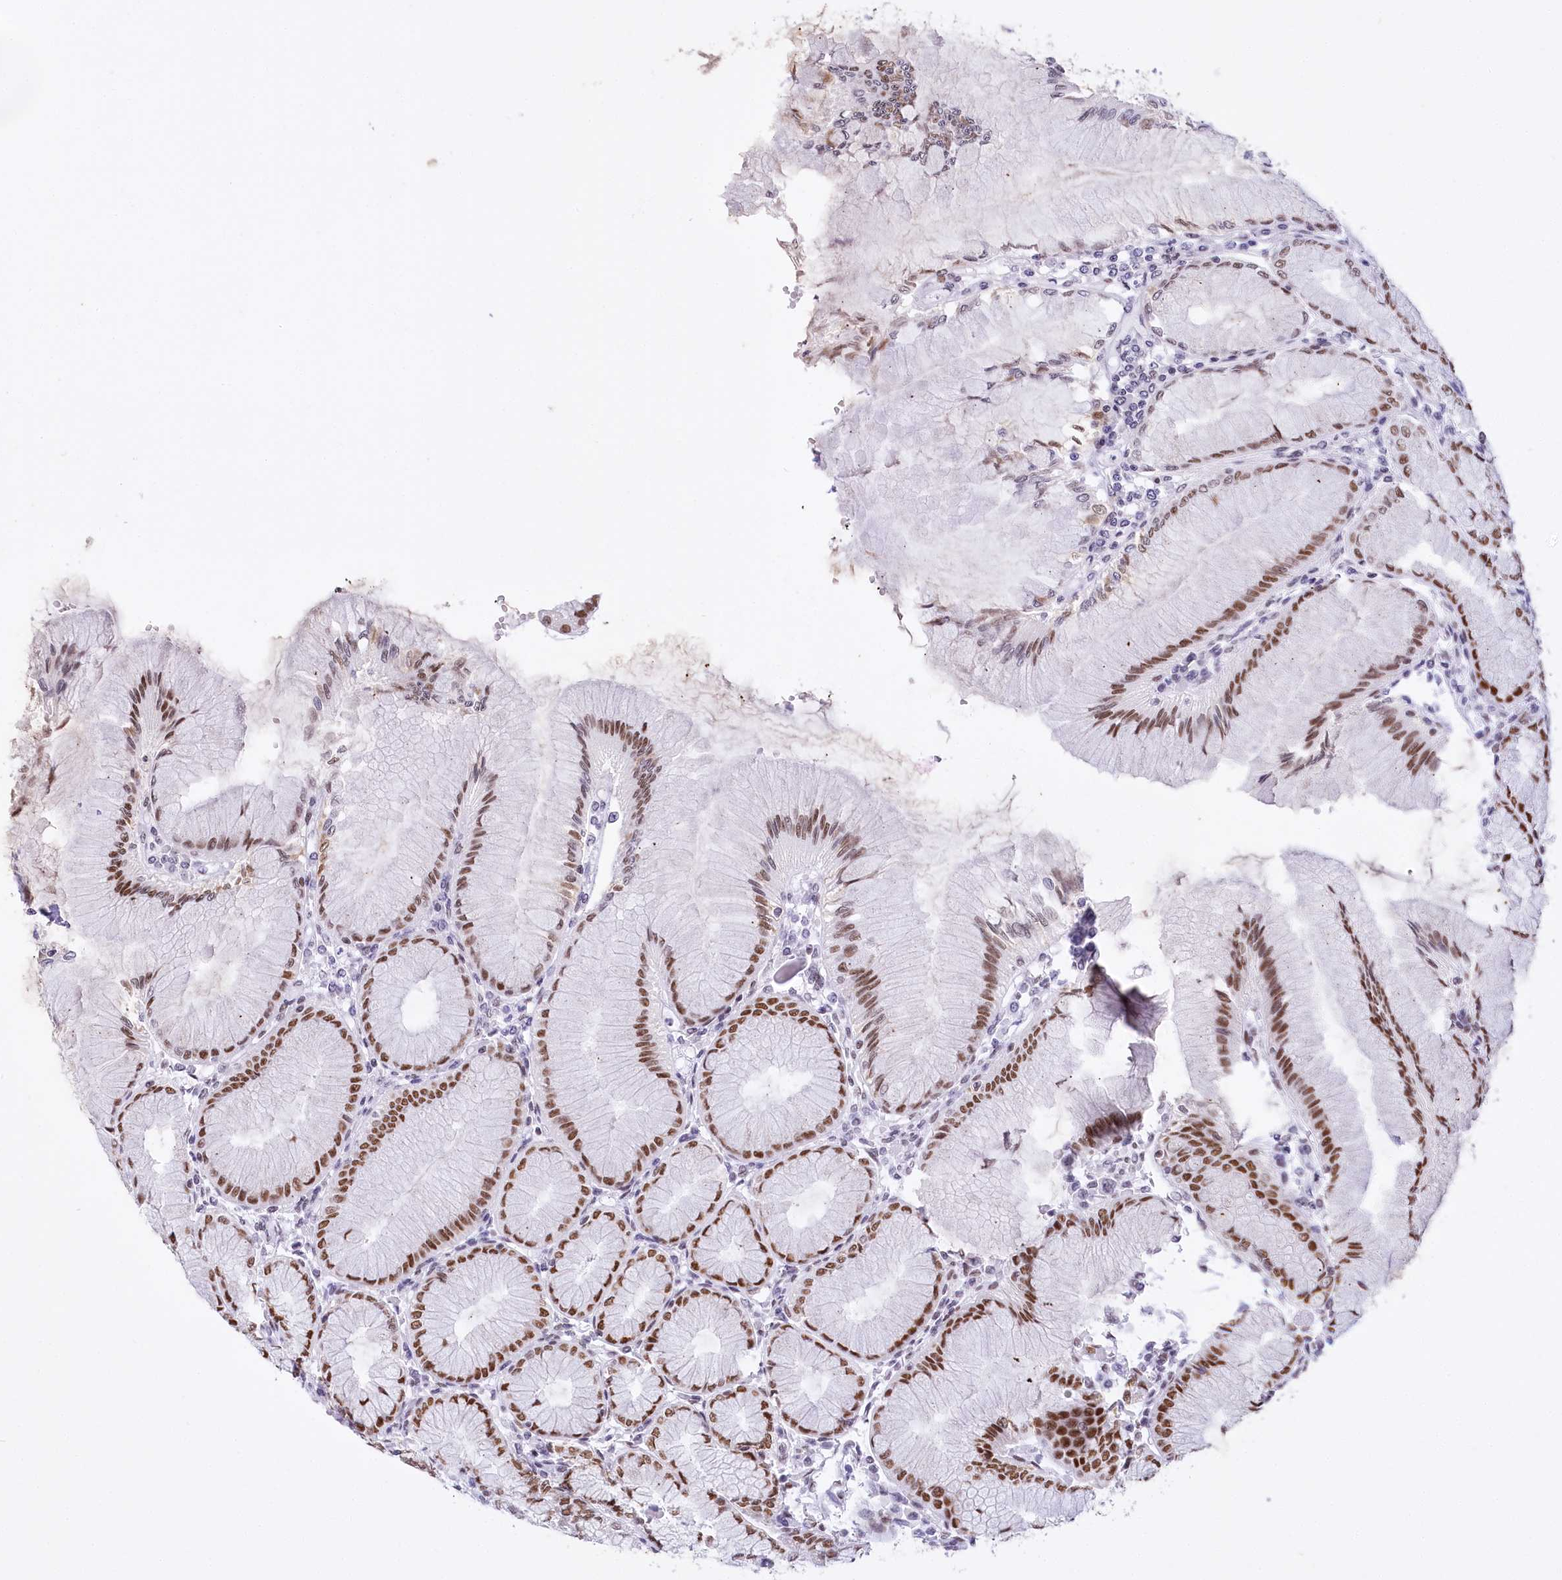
{"staining": {"intensity": "strong", "quantity": ">75%", "location": "nuclear"}, "tissue": "stomach", "cell_type": "Glandular cells", "image_type": "normal", "snomed": [{"axis": "morphology", "description": "Normal tissue, NOS"}, {"axis": "topography", "description": "Stomach"}], "caption": "Protein expression by immunohistochemistry displays strong nuclear positivity in about >75% of glandular cells in normal stomach.", "gene": "HNRNPA0", "patient": {"sex": "female", "age": 57}}